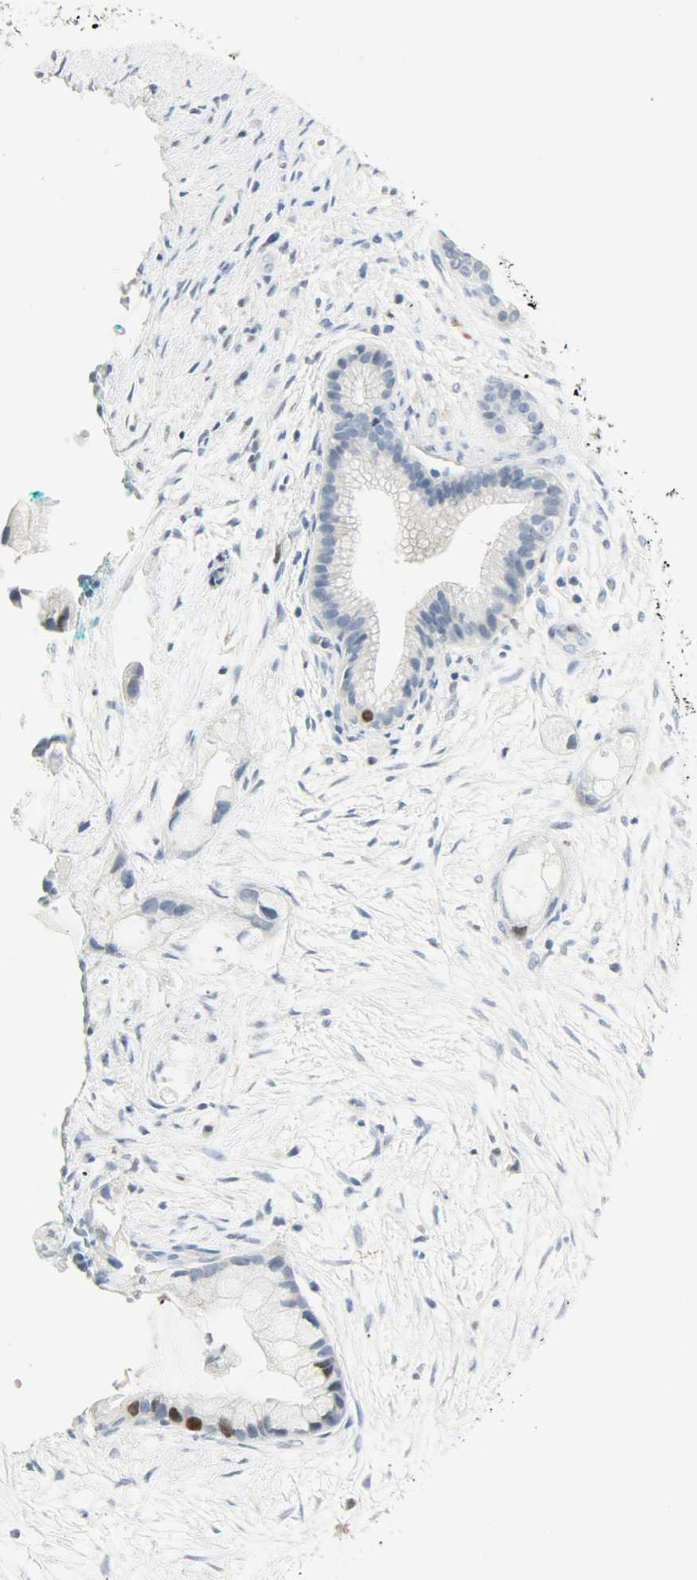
{"staining": {"intensity": "negative", "quantity": "none", "location": "none"}, "tissue": "pancreatic cancer", "cell_type": "Tumor cells", "image_type": "cancer", "snomed": [{"axis": "morphology", "description": "Adenocarcinoma, NOS"}, {"axis": "topography", "description": "Pancreas"}], "caption": "This is a photomicrograph of immunohistochemistry staining of adenocarcinoma (pancreatic), which shows no staining in tumor cells.", "gene": "HELLS", "patient": {"sex": "female", "age": 59}}